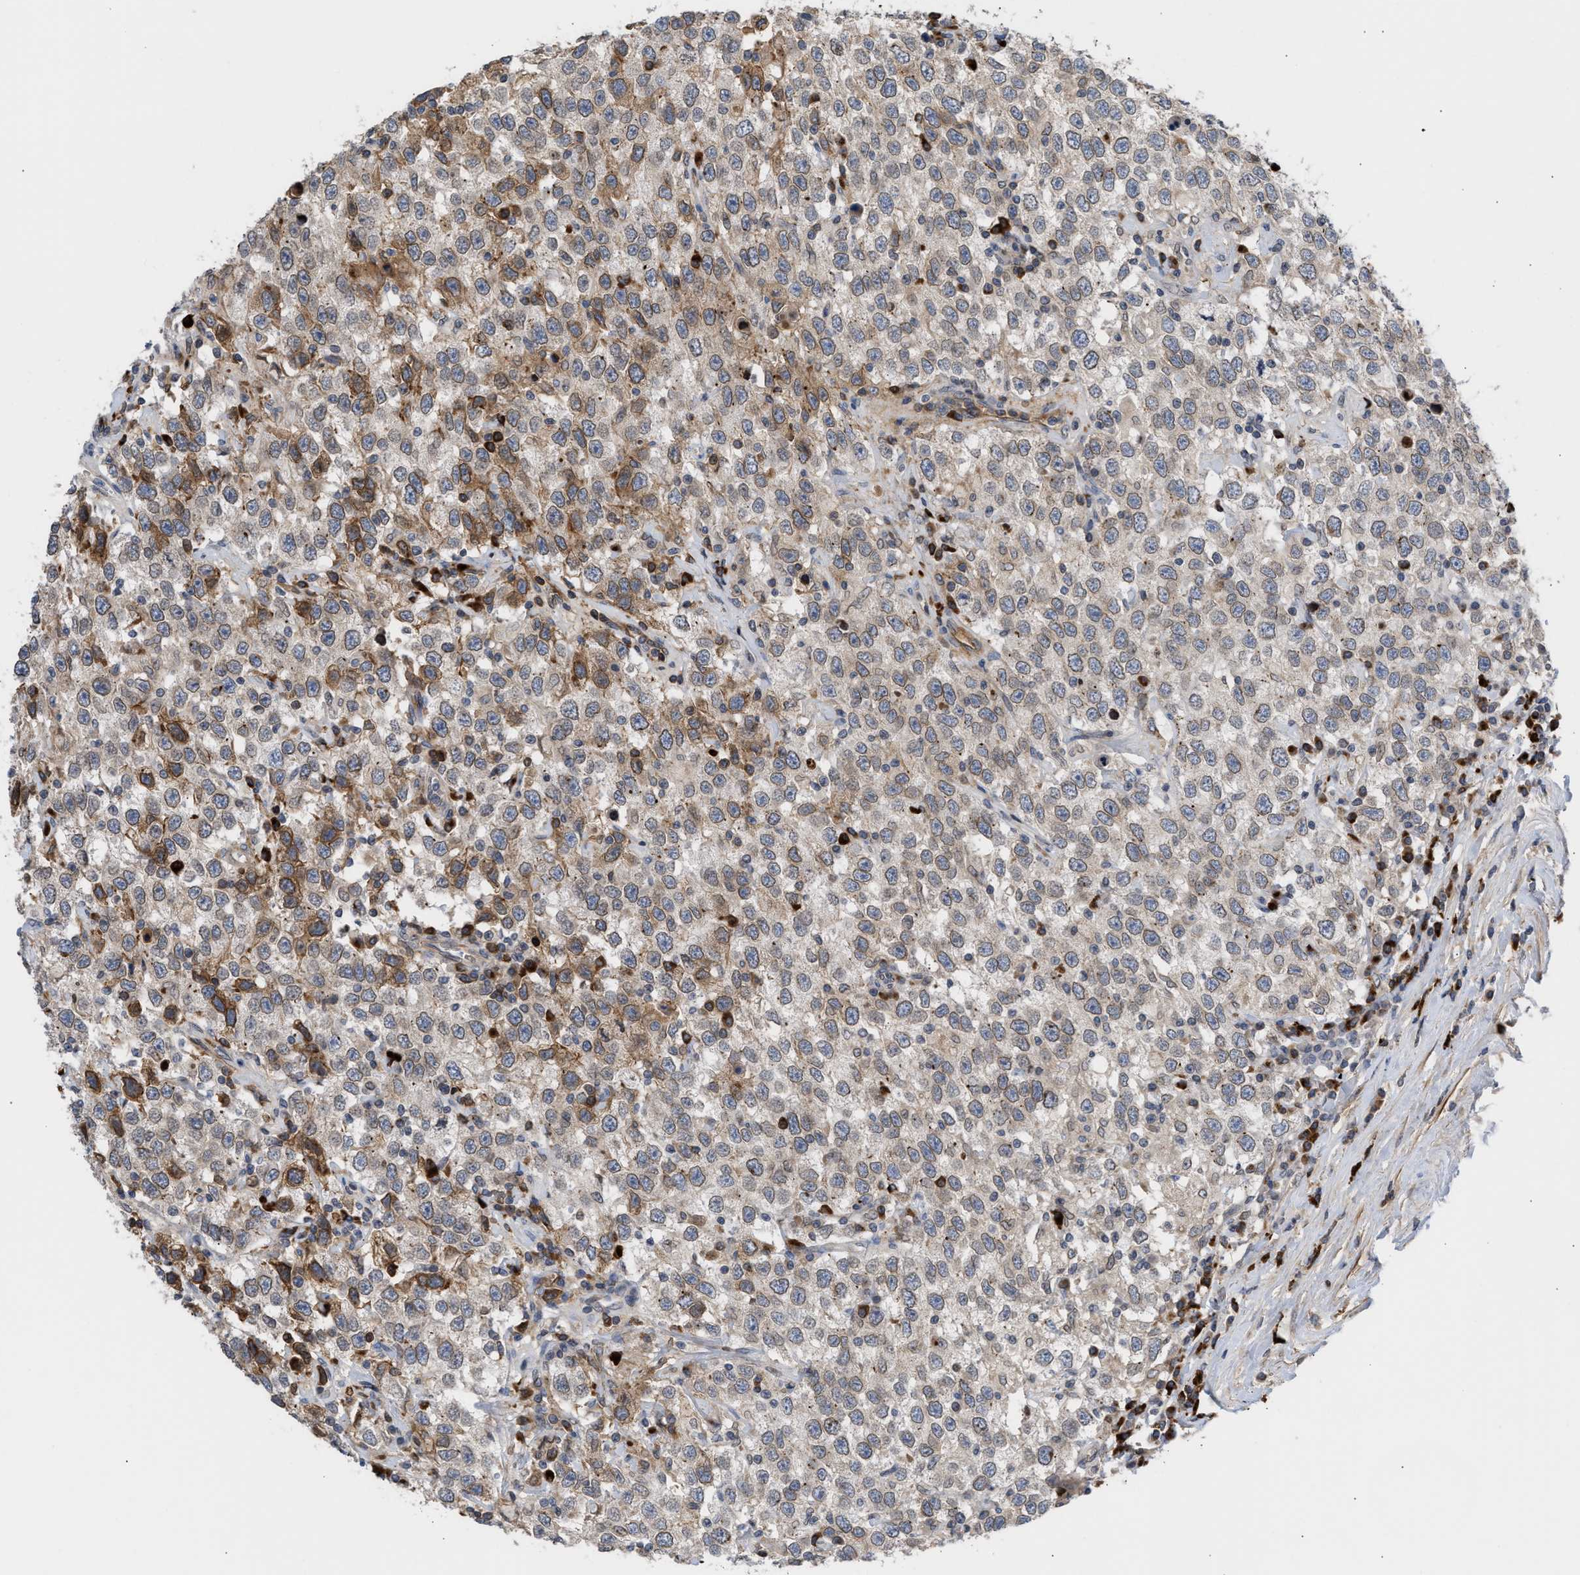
{"staining": {"intensity": "moderate", "quantity": "<25%", "location": "cytoplasmic/membranous,nuclear"}, "tissue": "testis cancer", "cell_type": "Tumor cells", "image_type": "cancer", "snomed": [{"axis": "morphology", "description": "Seminoma, NOS"}, {"axis": "topography", "description": "Testis"}], "caption": "Immunohistochemical staining of testis cancer shows moderate cytoplasmic/membranous and nuclear protein staining in about <25% of tumor cells. (brown staining indicates protein expression, while blue staining denotes nuclei).", "gene": "NUP62", "patient": {"sex": "male", "age": 41}}